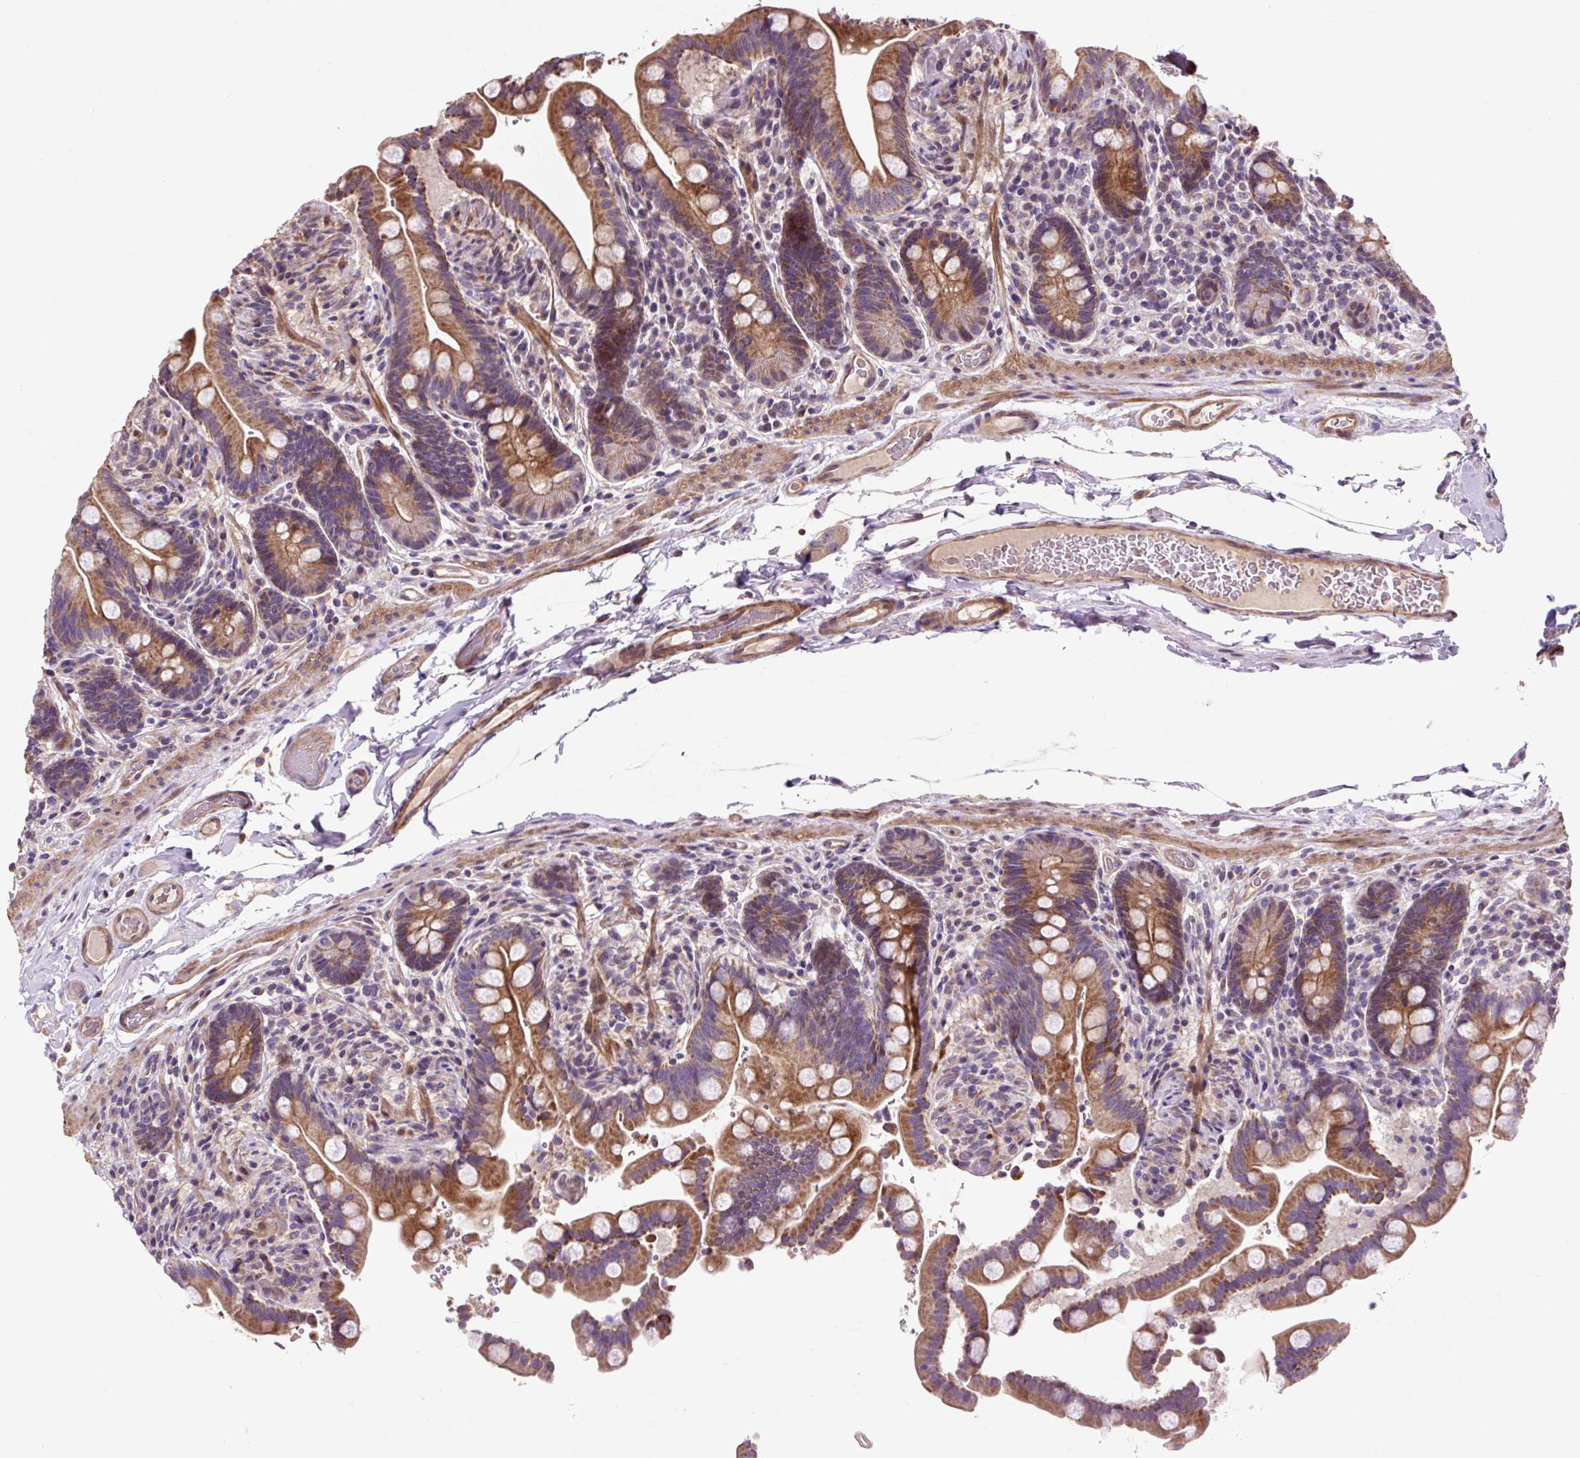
{"staining": {"intensity": "moderate", "quantity": ">75%", "location": "cytoplasmic/membranous"}, "tissue": "colon", "cell_type": "Endothelial cells", "image_type": "normal", "snomed": [{"axis": "morphology", "description": "Normal tissue, NOS"}, {"axis": "topography", "description": "Smooth muscle"}, {"axis": "topography", "description": "Colon"}], "caption": "The immunohistochemical stain highlights moderate cytoplasmic/membranous staining in endothelial cells of benign colon.", "gene": "PRIMPOL", "patient": {"sex": "male", "age": 73}}